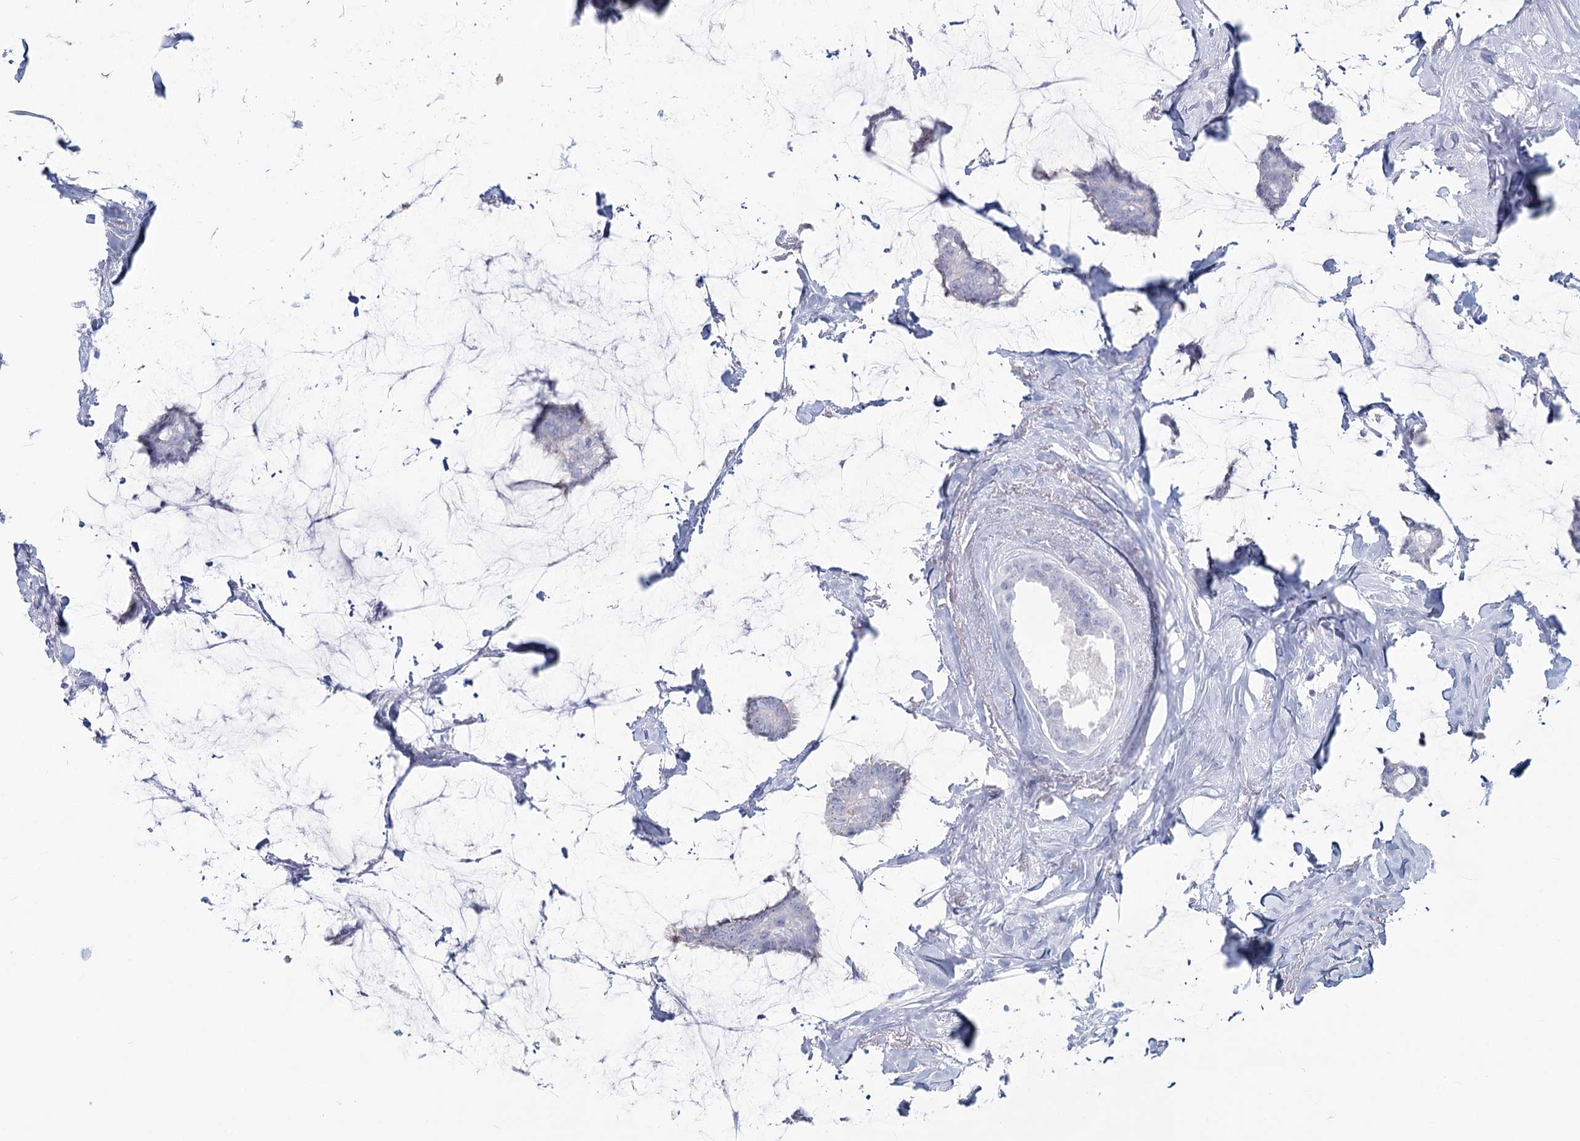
{"staining": {"intensity": "negative", "quantity": "none", "location": "none"}, "tissue": "breast cancer", "cell_type": "Tumor cells", "image_type": "cancer", "snomed": [{"axis": "morphology", "description": "Duct carcinoma"}, {"axis": "topography", "description": "Breast"}], "caption": "A high-resolution photomicrograph shows immunohistochemistry (IHC) staining of breast cancer, which demonstrates no significant staining in tumor cells. The staining is performed using DAB (3,3'-diaminobenzidine) brown chromogen with nuclei counter-stained in using hematoxylin.", "gene": "SLC6A19", "patient": {"sex": "female", "age": 93}}